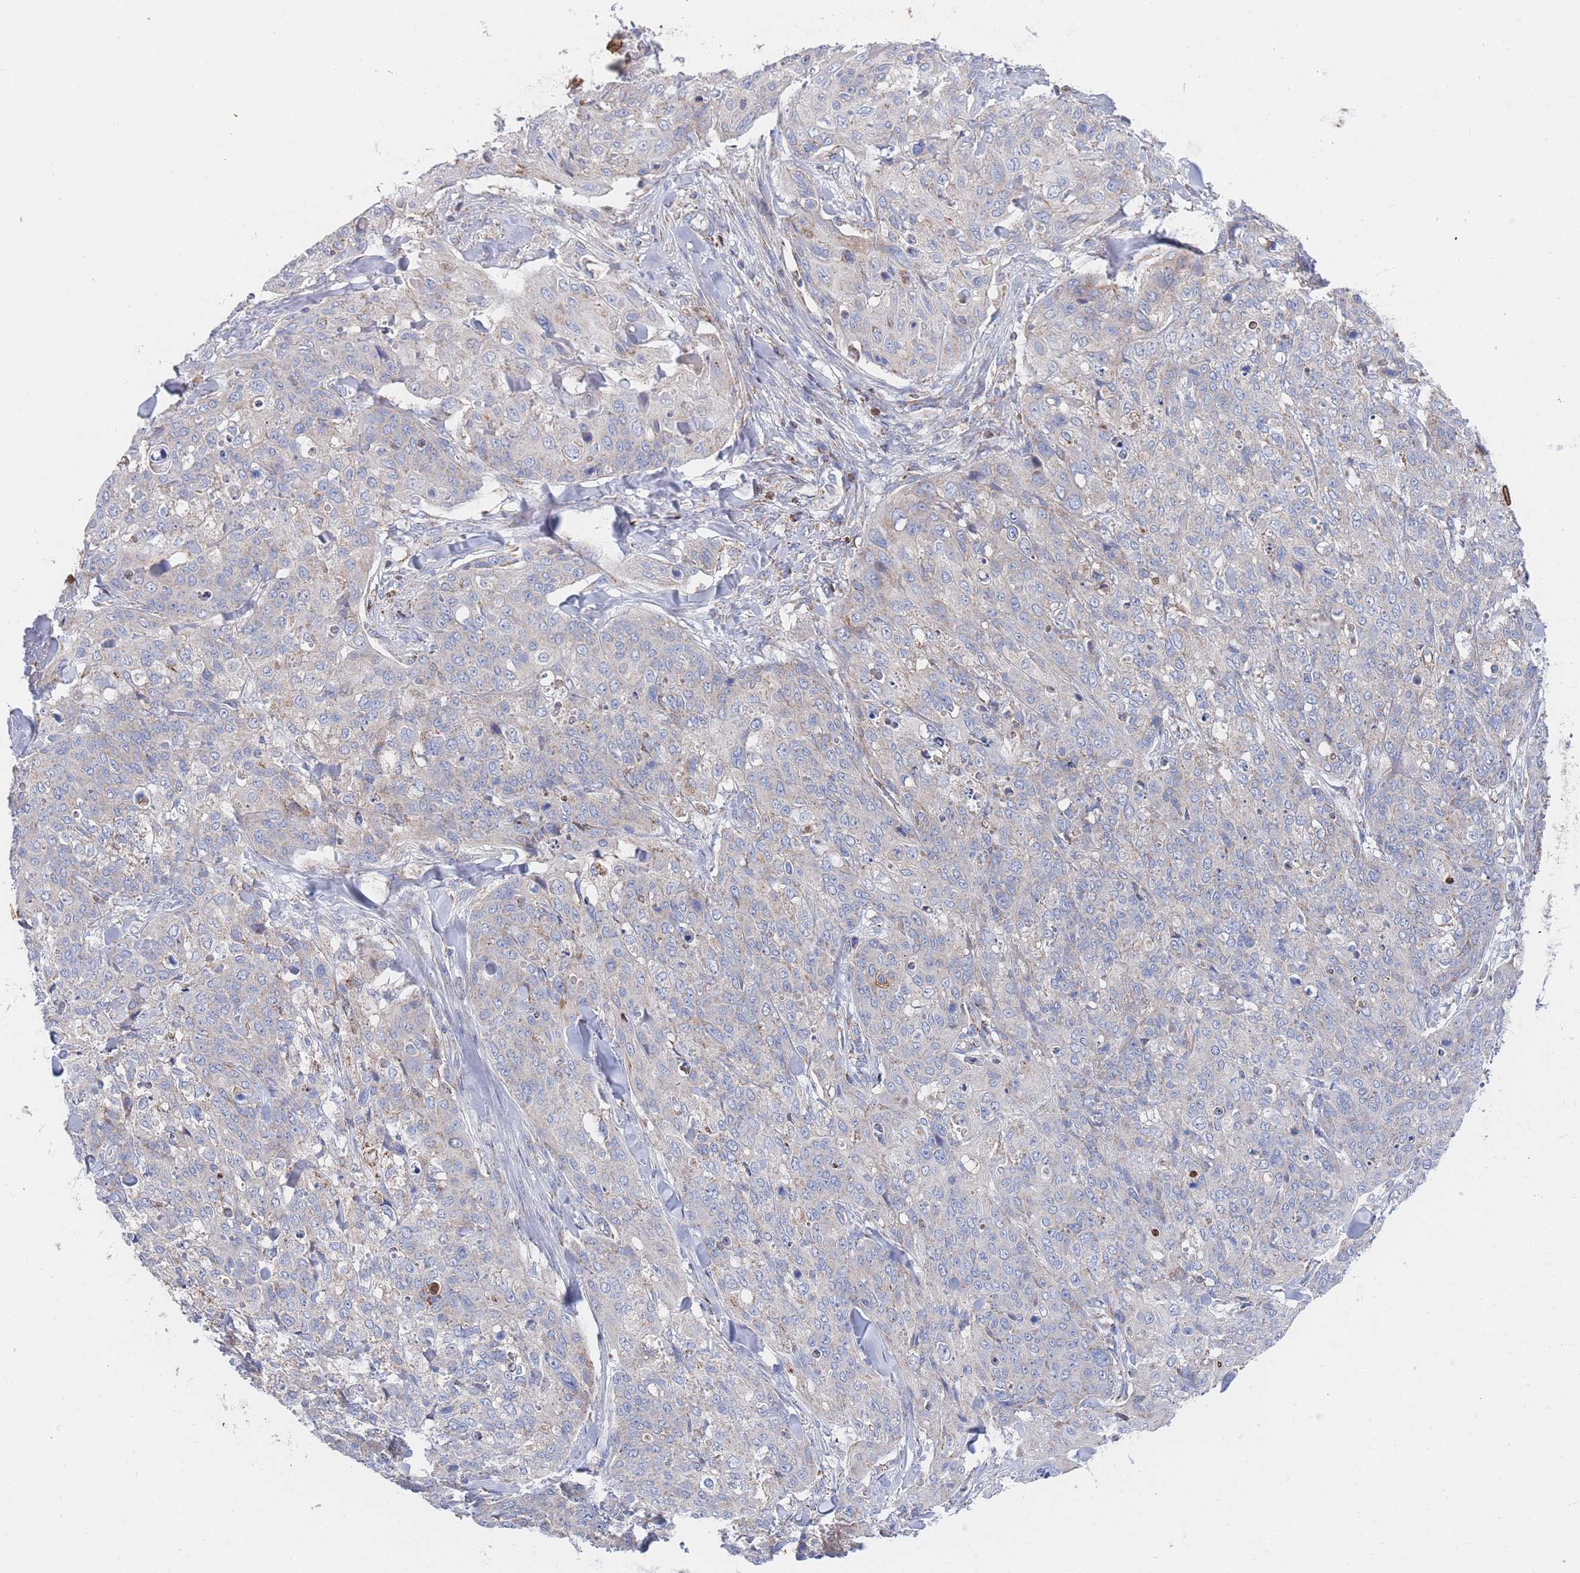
{"staining": {"intensity": "negative", "quantity": "none", "location": "none"}, "tissue": "skin cancer", "cell_type": "Tumor cells", "image_type": "cancer", "snomed": [{"axis": "morphology", "description": "Squamous cell carcinoma, NOS"}, {"axis": "topography", "description": "Skin"}, {"axis": "topography", "description": "Vulva"}], "caption": "Tumor cells are negative for brown protein staining in skin squamous cell carcinoma. (IHC, brightfield microscopy, high magnification).", "gene": "IKZF4", "patient": {"sex": "female", "age": 85}}